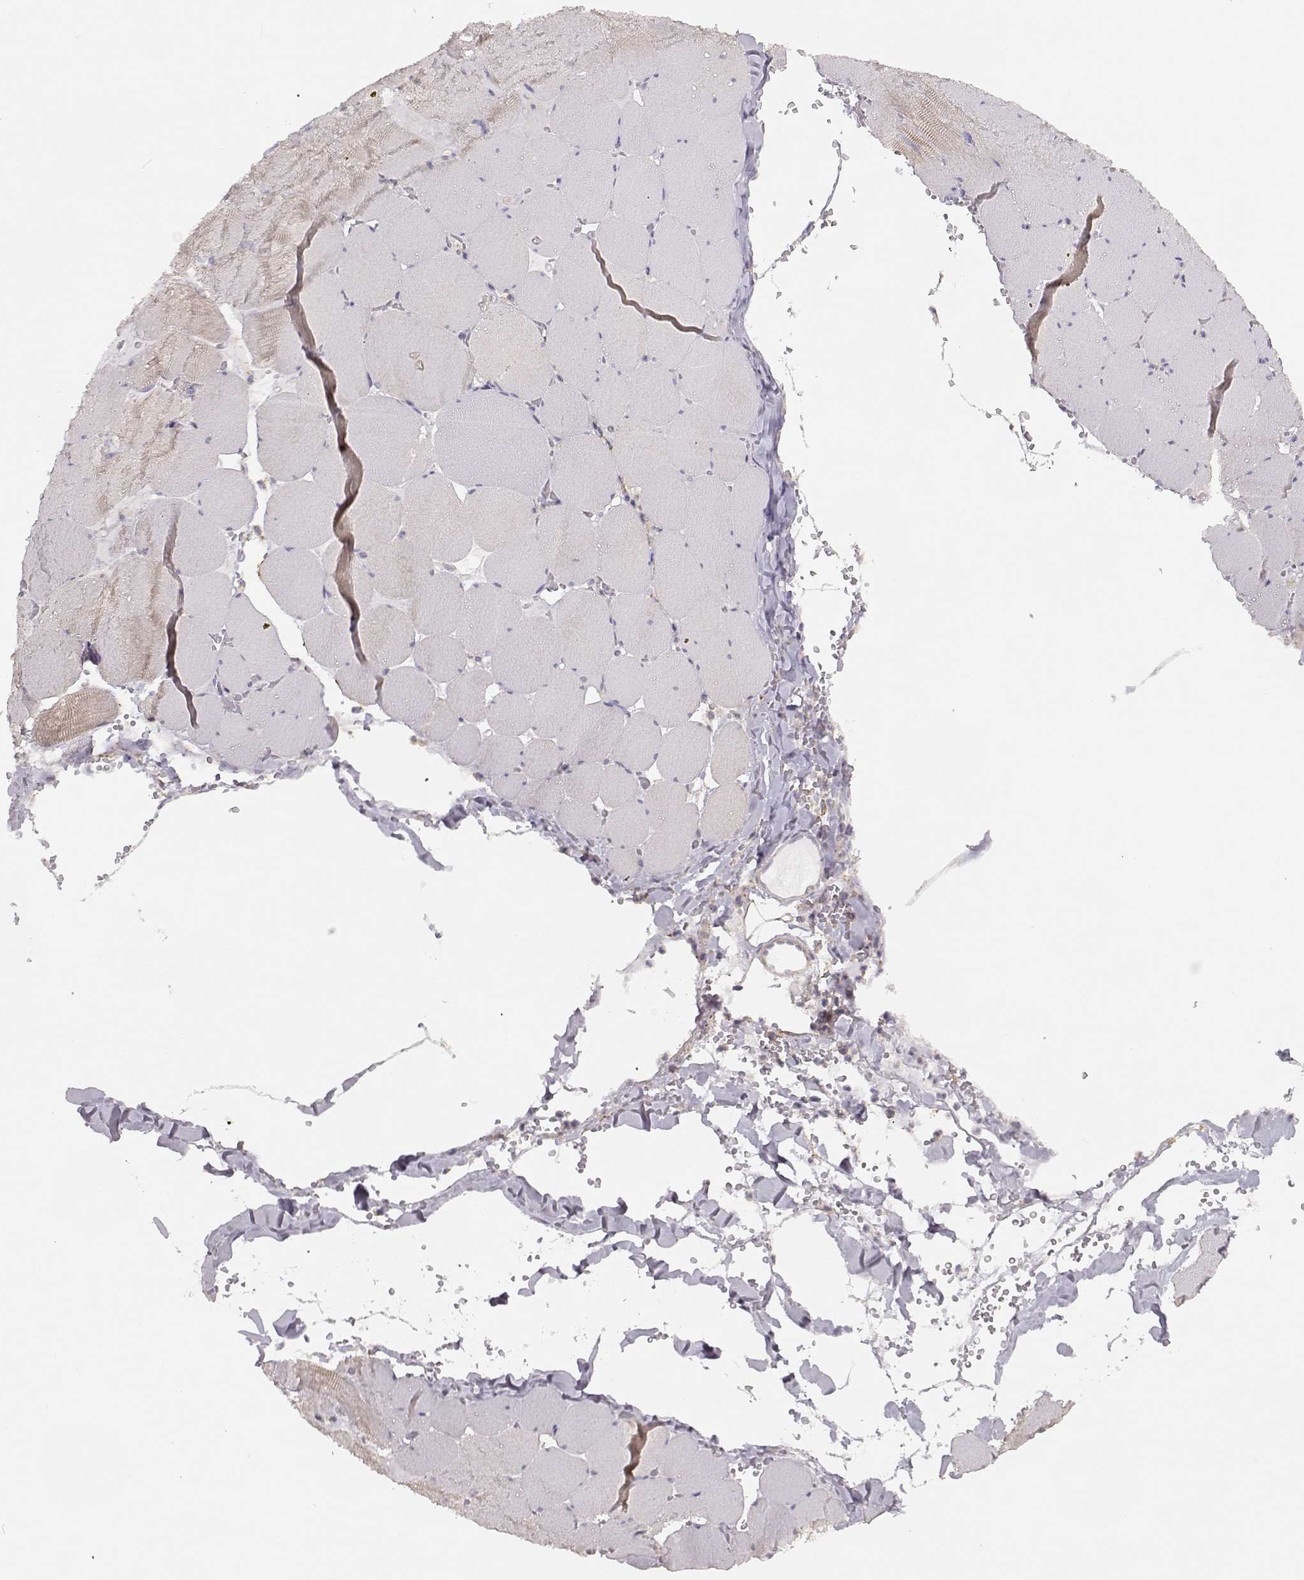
{"staining": {"intensity": "negative", "quantity": "none", "location": "none"}, "tissue": "skeletal muscle", "cell_type": "Myocytes", "image_type": "normal", "snomed": [{"axis": "morphology", "description": "Normal tissue, NOS"}, {"axis": "morphology", "description": "Malignant melanoma, Metastatic site"}, {"axis": "topography", "description": "Skeletal muscle"}], "caption": "Immunohistochemistry photomicrograph of normal human skeletal muscle stained for a protein (brown), which demonstrates no expression in myocytes.", "gene": "DAPL1", "patient": {"sex": "male", "age": 50}}